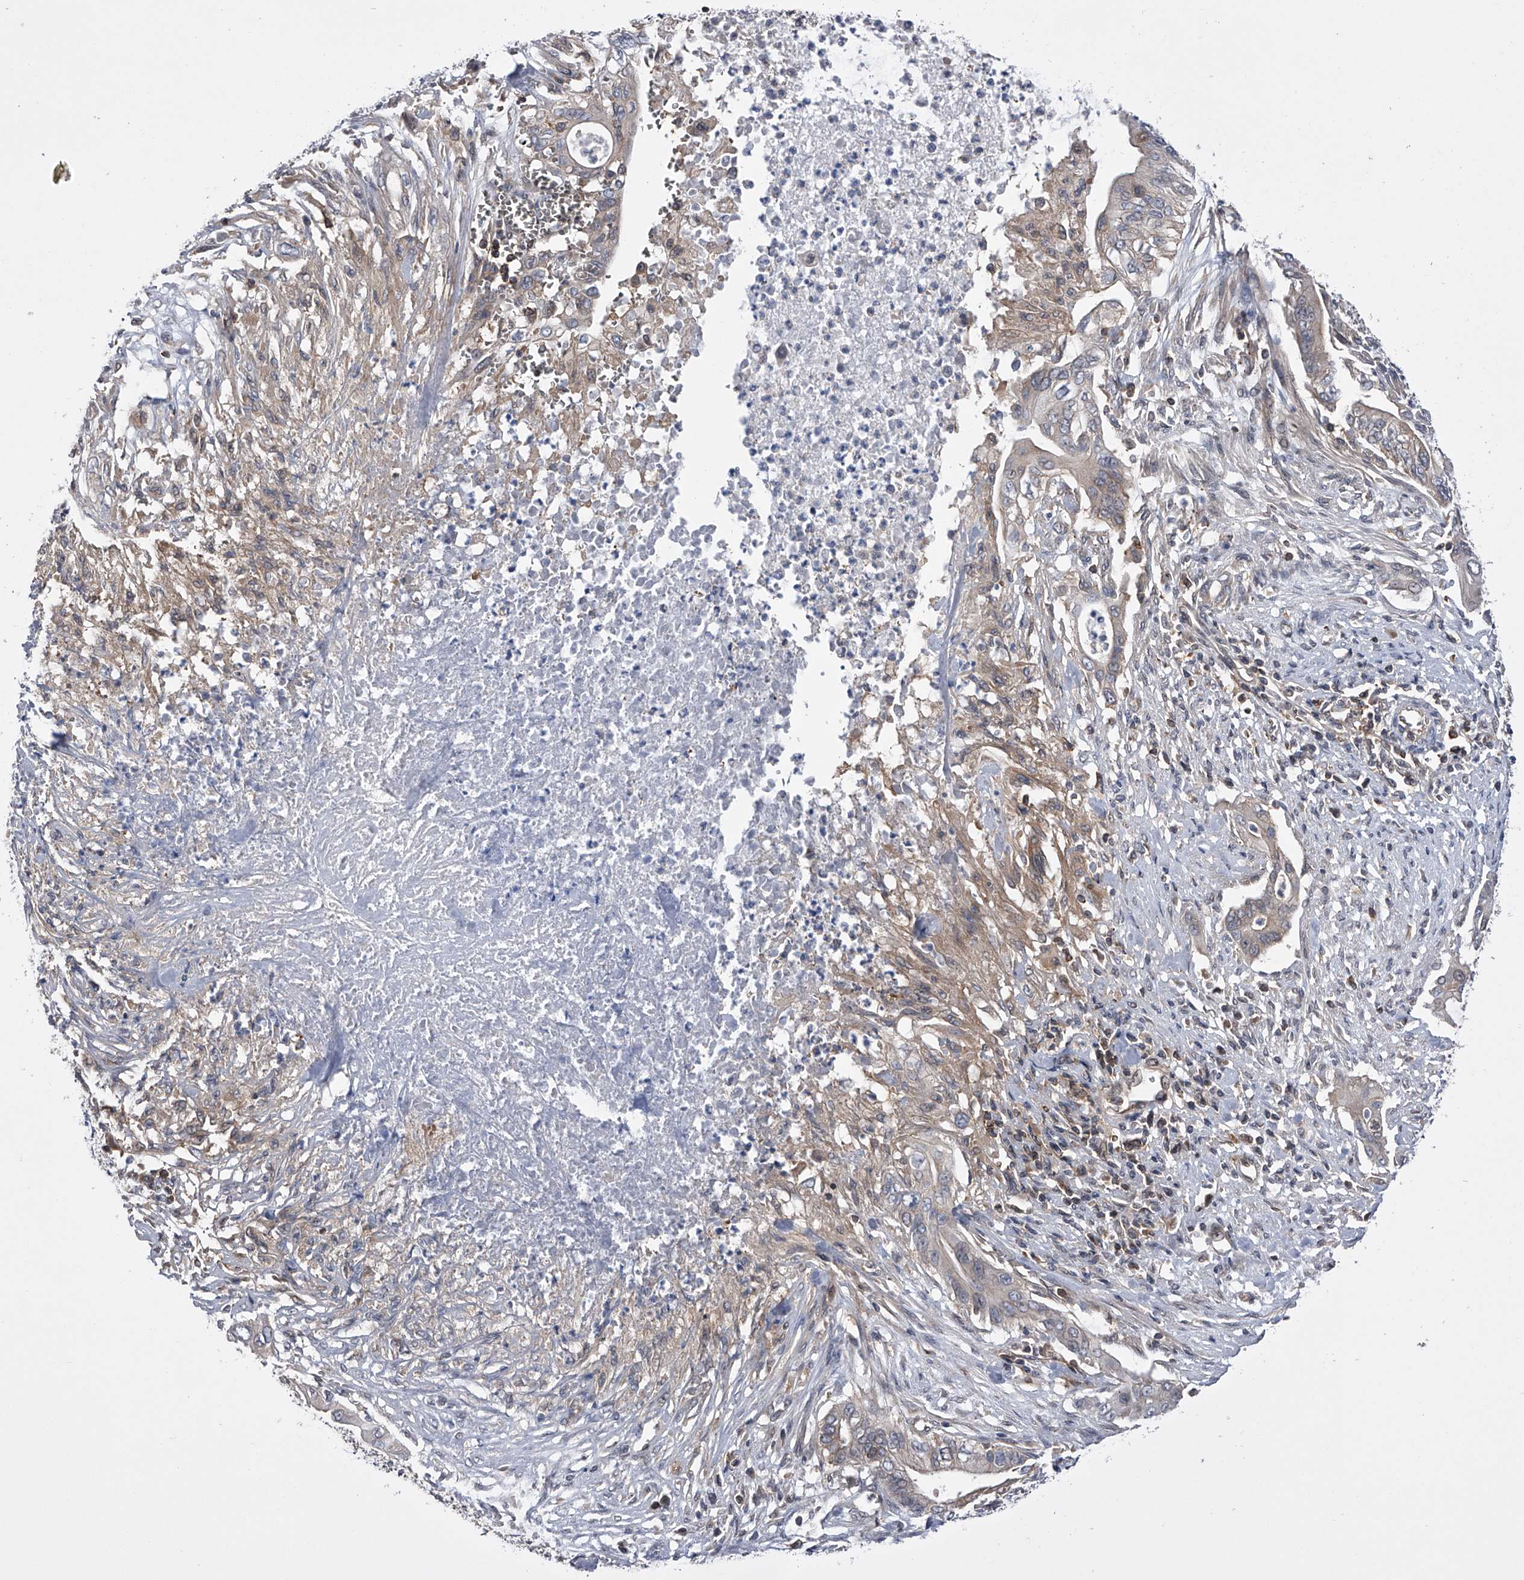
{"staining": {"intensity": "weak", "quantity": "25%-75%", "location": "cytoplasmic/membranous"}, "tissue": "pancreatic cancer", "cell_type": "Tumor cells", "image_type": "cancer", "snomed": [{"axis": "morphology", "description": "Adenocarcinoma, NOS"}, {"axis": "topography", "description": "Pancreas"}], "caption": "Immunohistochemical staining of pancreatic cancer shows low levels of weak cytoplasmic/membranous protein staining in about 25%-75% of tumor cells.", "gene": "PAN3", "patient": {"sex": "male", "age": 58}}